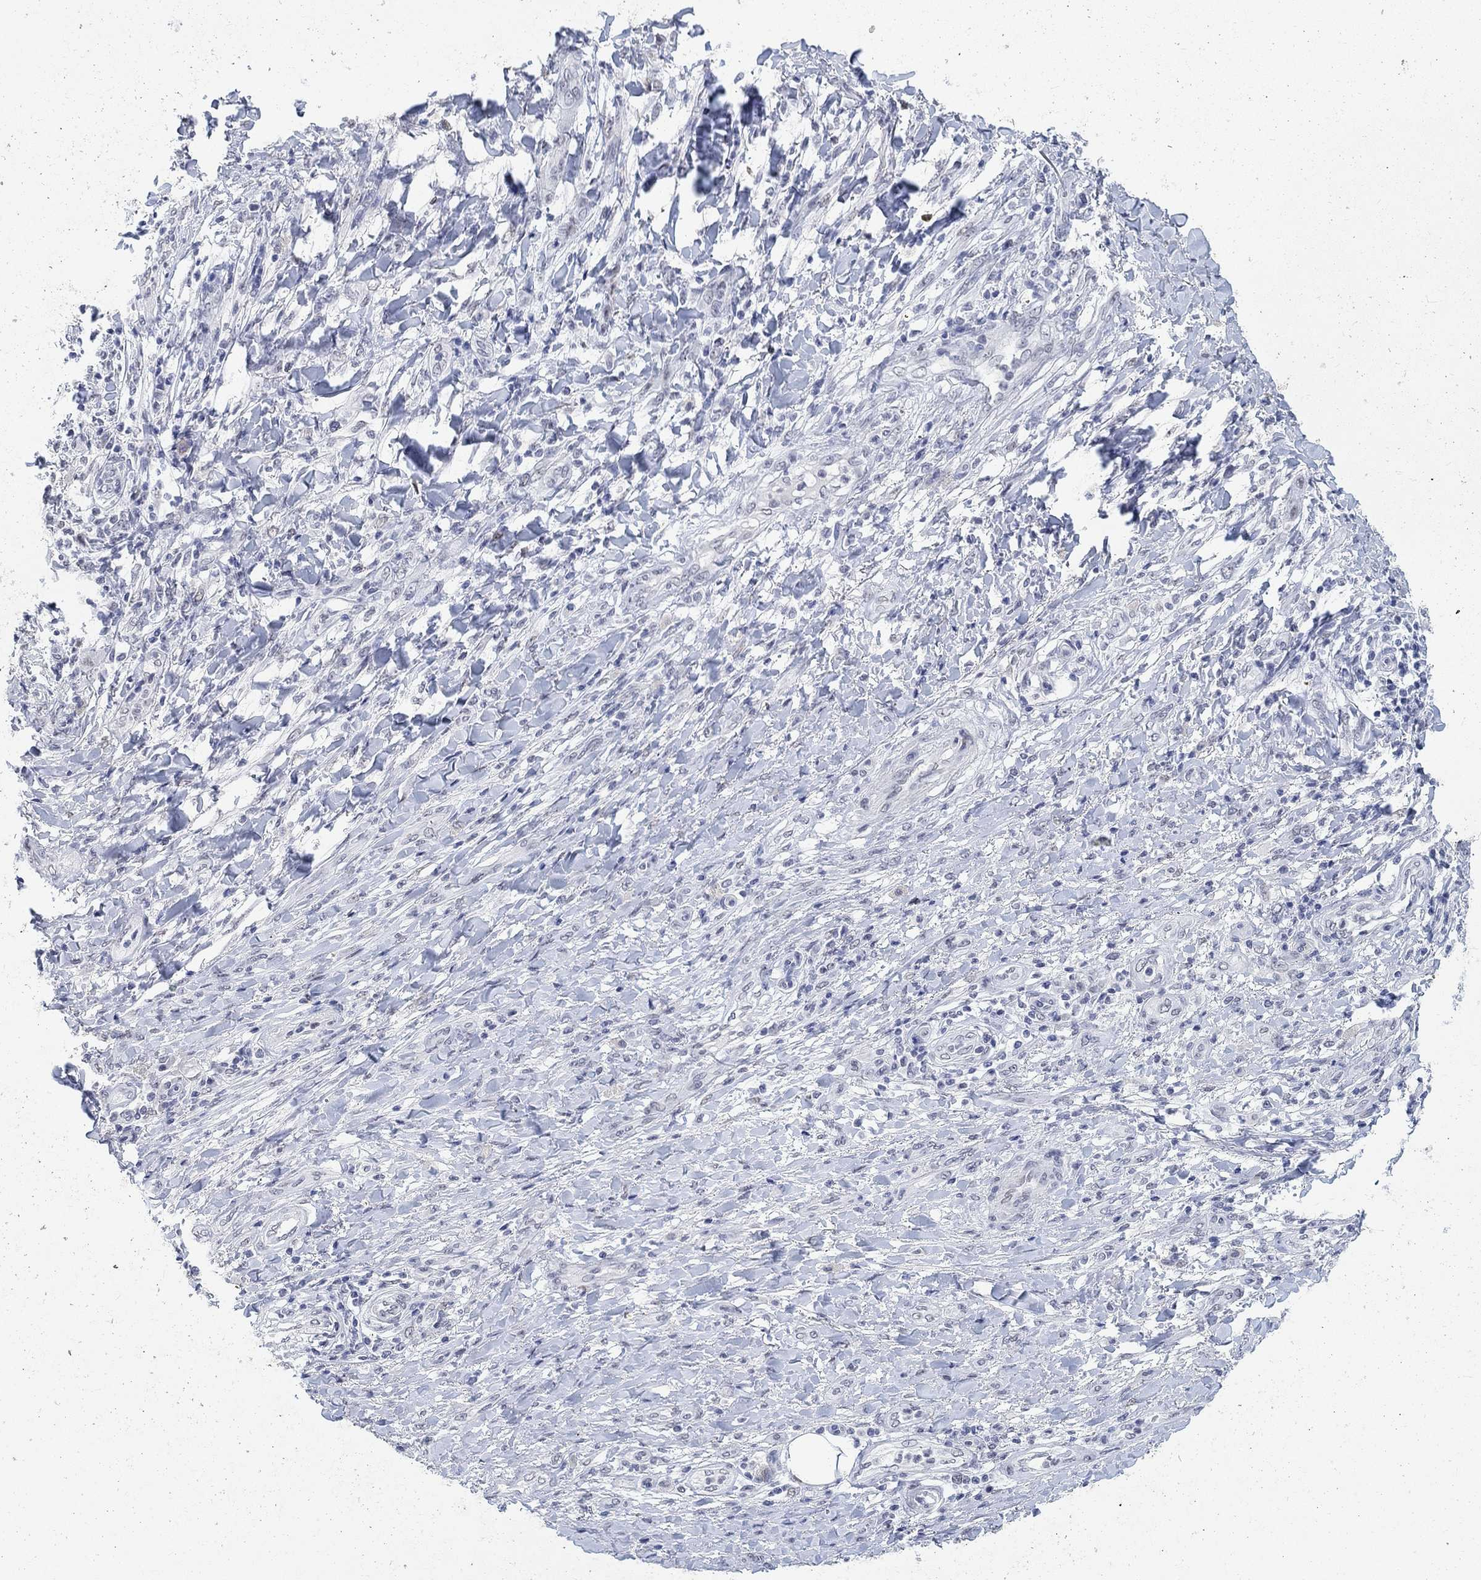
{"staining": {"intensity": "negative", "quantity": "none", "location": "none"}, "tissue": "skin cancer", "cell_type": "Tumor cells", "image_type": "cancer", "snomed": [{"axis": "morphology", "description": "Squamous cell carcinoma, NOS"}, {"axis": "topography", "description": "Skin"}], "caption": "This micrograph is of skin cancer stained with immunohistochemistry to label a protein in brown with the nuclei are counter-stained blue. There is no expression in tumor cells.", "gene": "ANKS1B", "patient": {"sex": "male", "age": 62}}